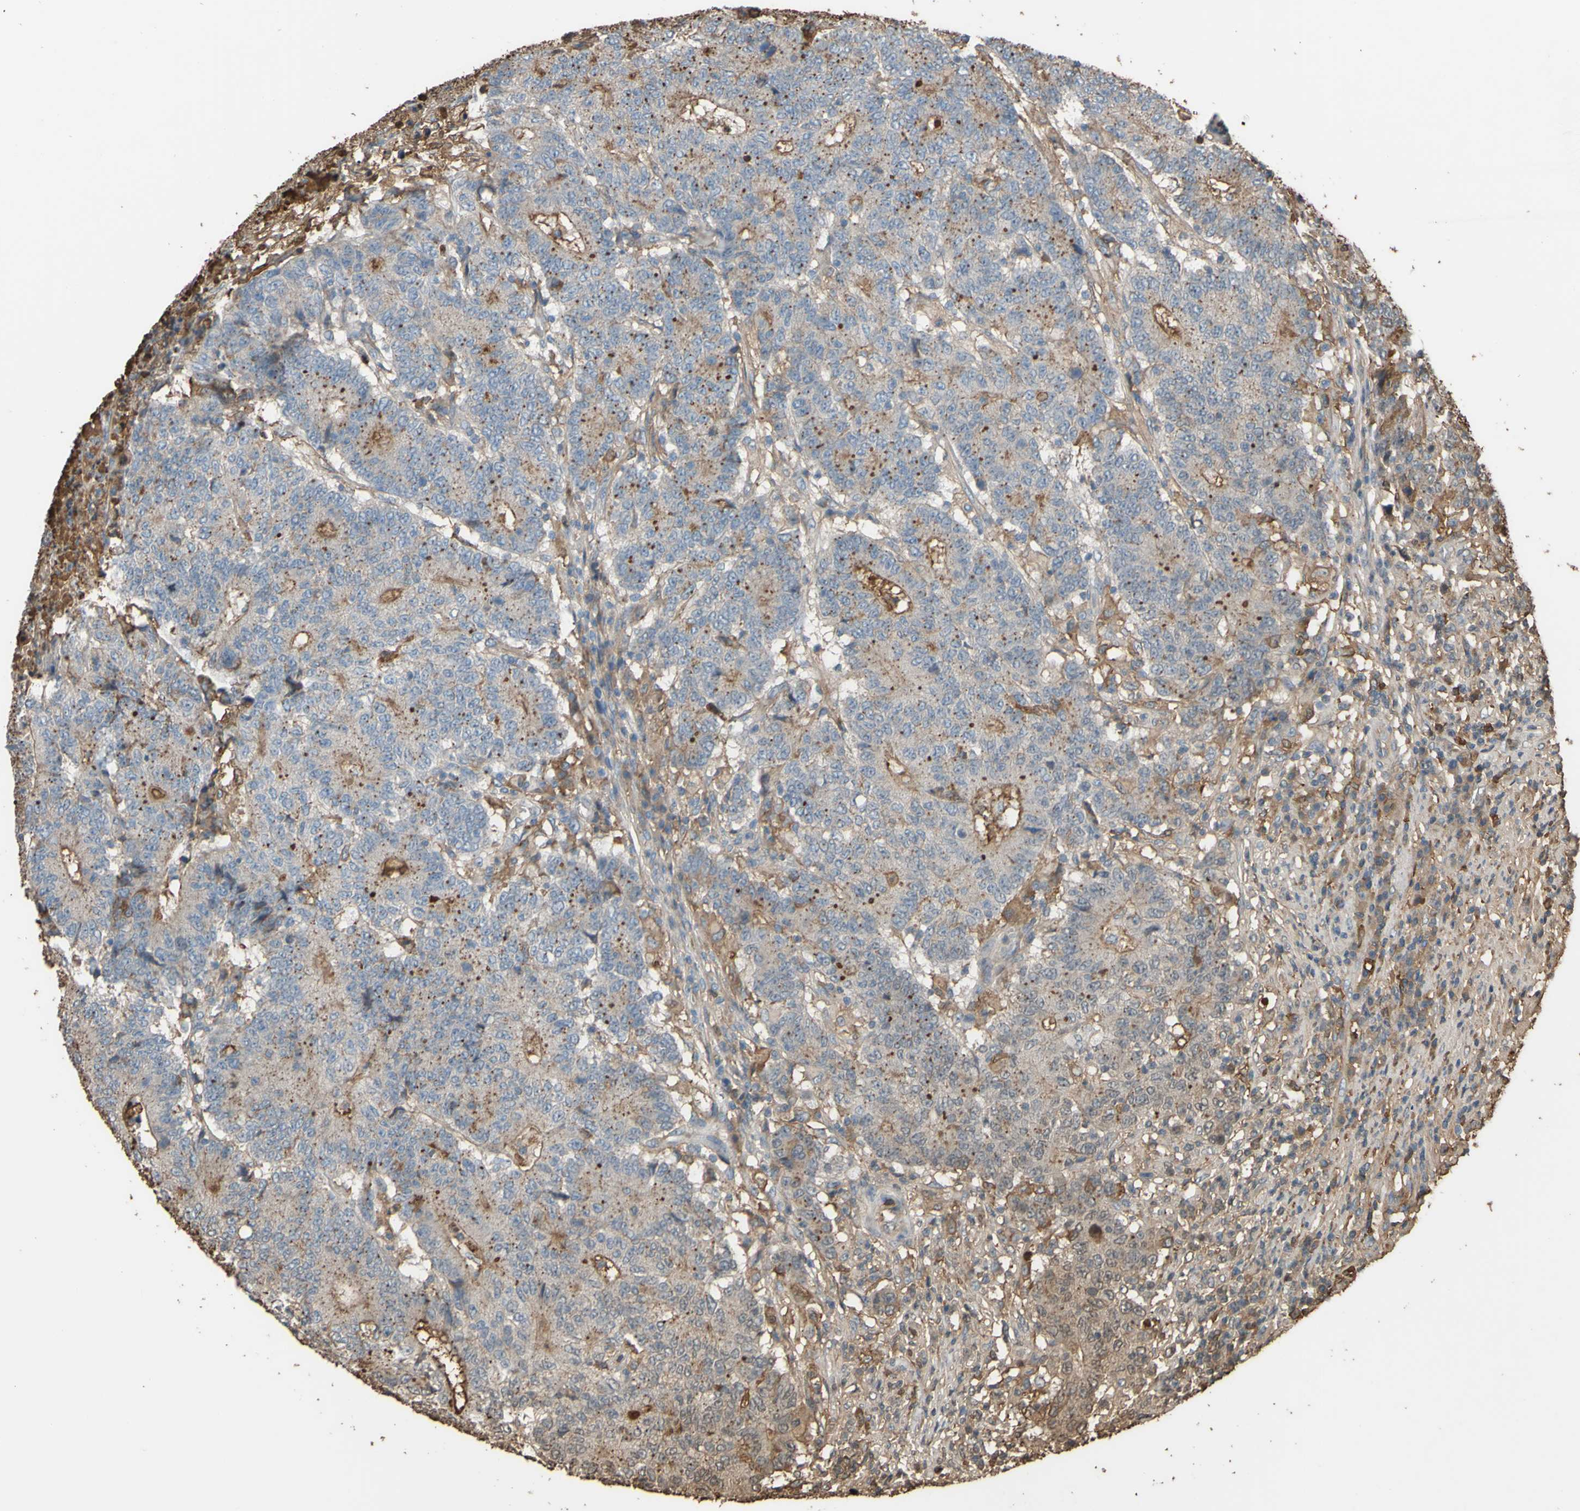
{"staining": {"intensity": "weak", "quantity": ">75%", "location": "cytoplasmic/membranous"}, "tissue": "colorectal cancer", "cell_type": "Tumor cells", "image_type": "cancer", "snomed": [{"axis": "morphology", "description": "Normal tissue, NOS"}, {"axis": "morphology", "description": "Adenocarcinoma, NOS"}, {"axis": "topography", "description": "Colon"}], "caption": "Immunohistochemical staining of colorectal cancer (adenocarcinoma) reveals weak cytoplasmic/membranous protein positivity in about >75% of tumor cells.", "gene": "PTGDS", "patient": {"sex": "female", "age": 75}}